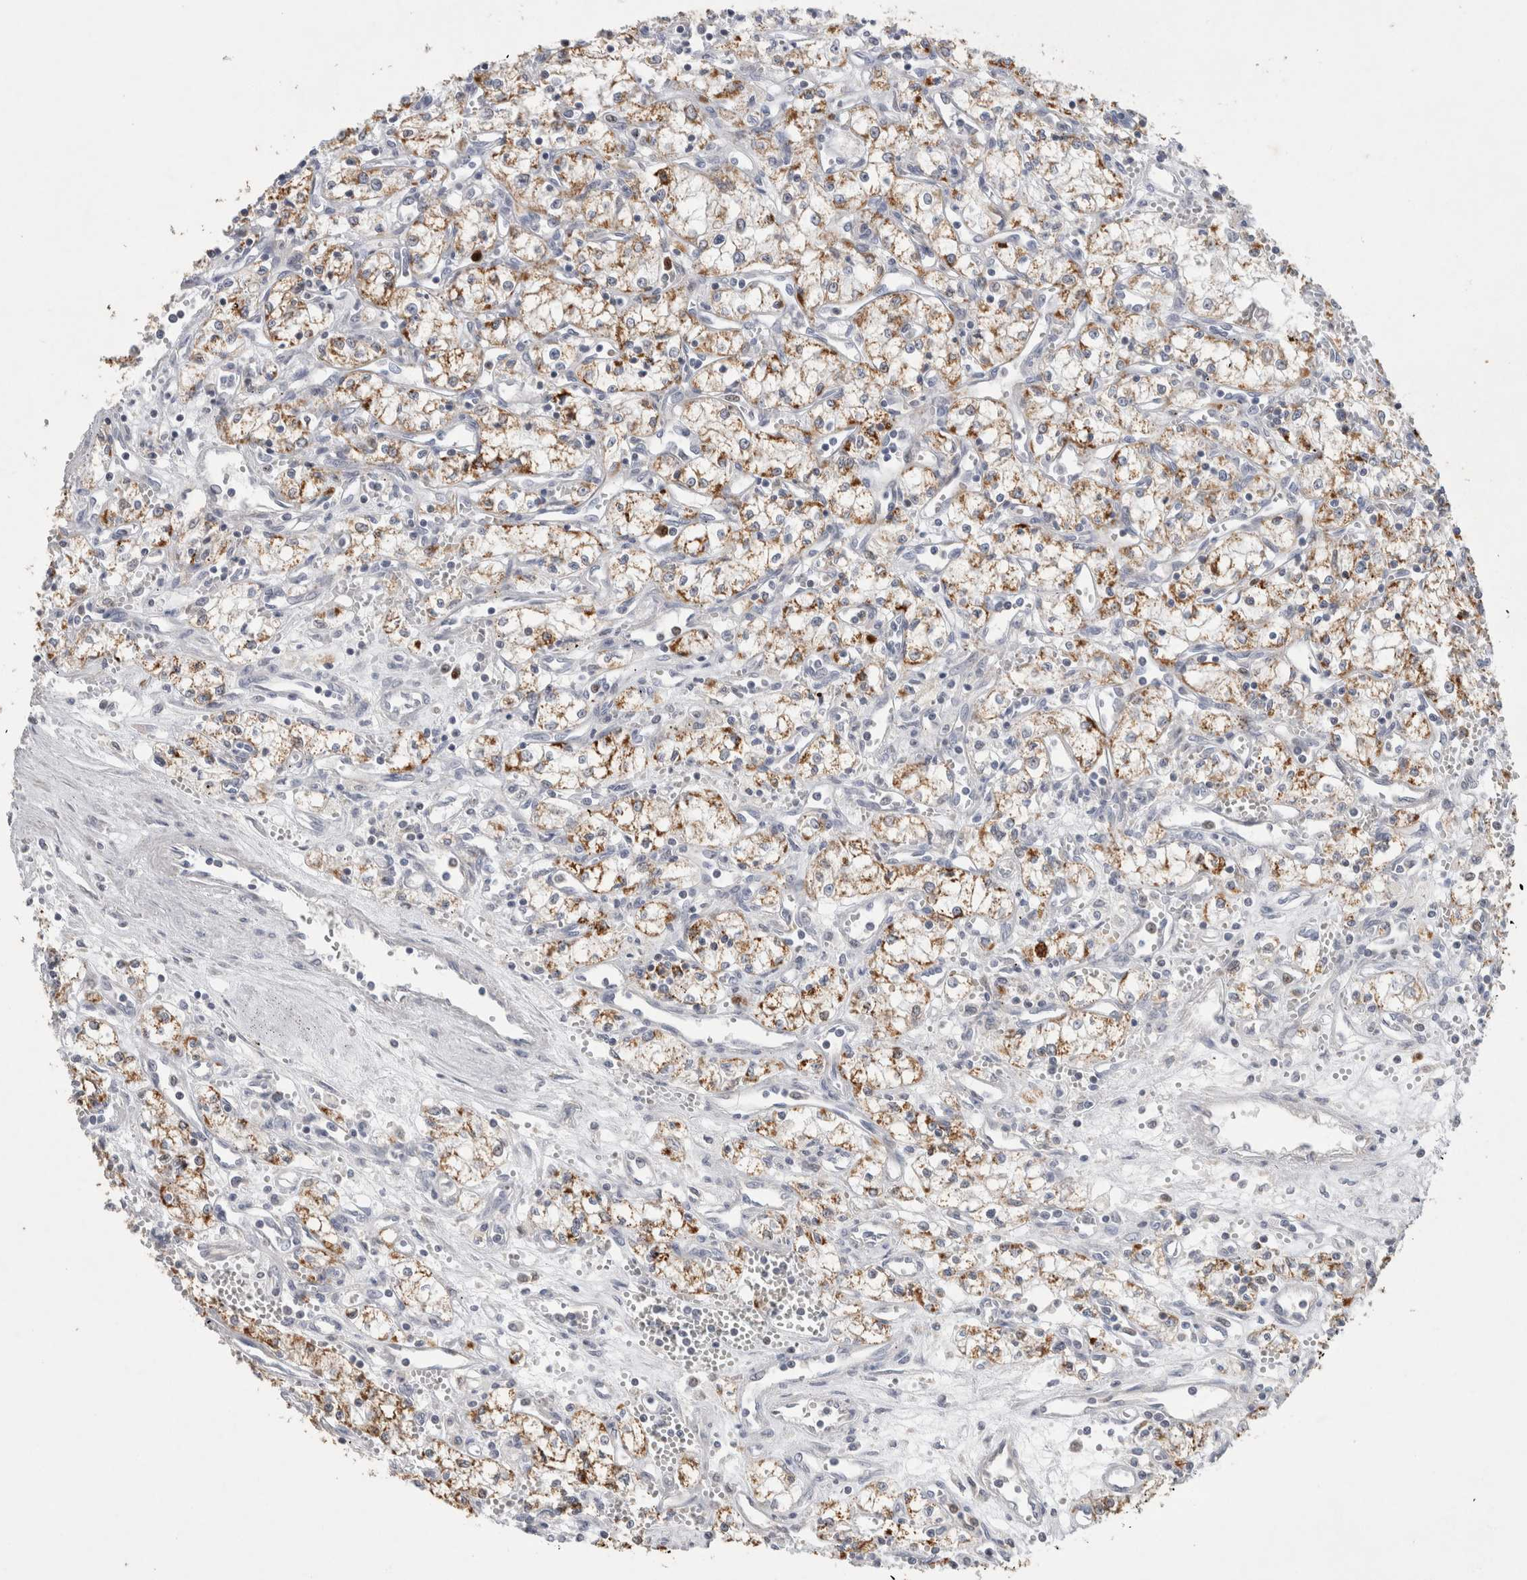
{"staining": {"intensity": "moderate", "quantity": ">75%", "location": "cytoplasmic/membranous"}, "tissue": "renal cancer", "cell_type": "Tumor cells", "image_type": "cancer", "snomed": [{"axis": "morphology", "description": "Adenocarcinoma, NOS"}, {"axis": "topography", "description": "Kidney"}], "caption": "Tumor cells exhibit moderate cytoplasmic/membranous staining in approximately >75% of cells in renal cancer (adenocarcinoma).", "gene": "AGMAT", "patient": {"sex": "male", "age": 59}}